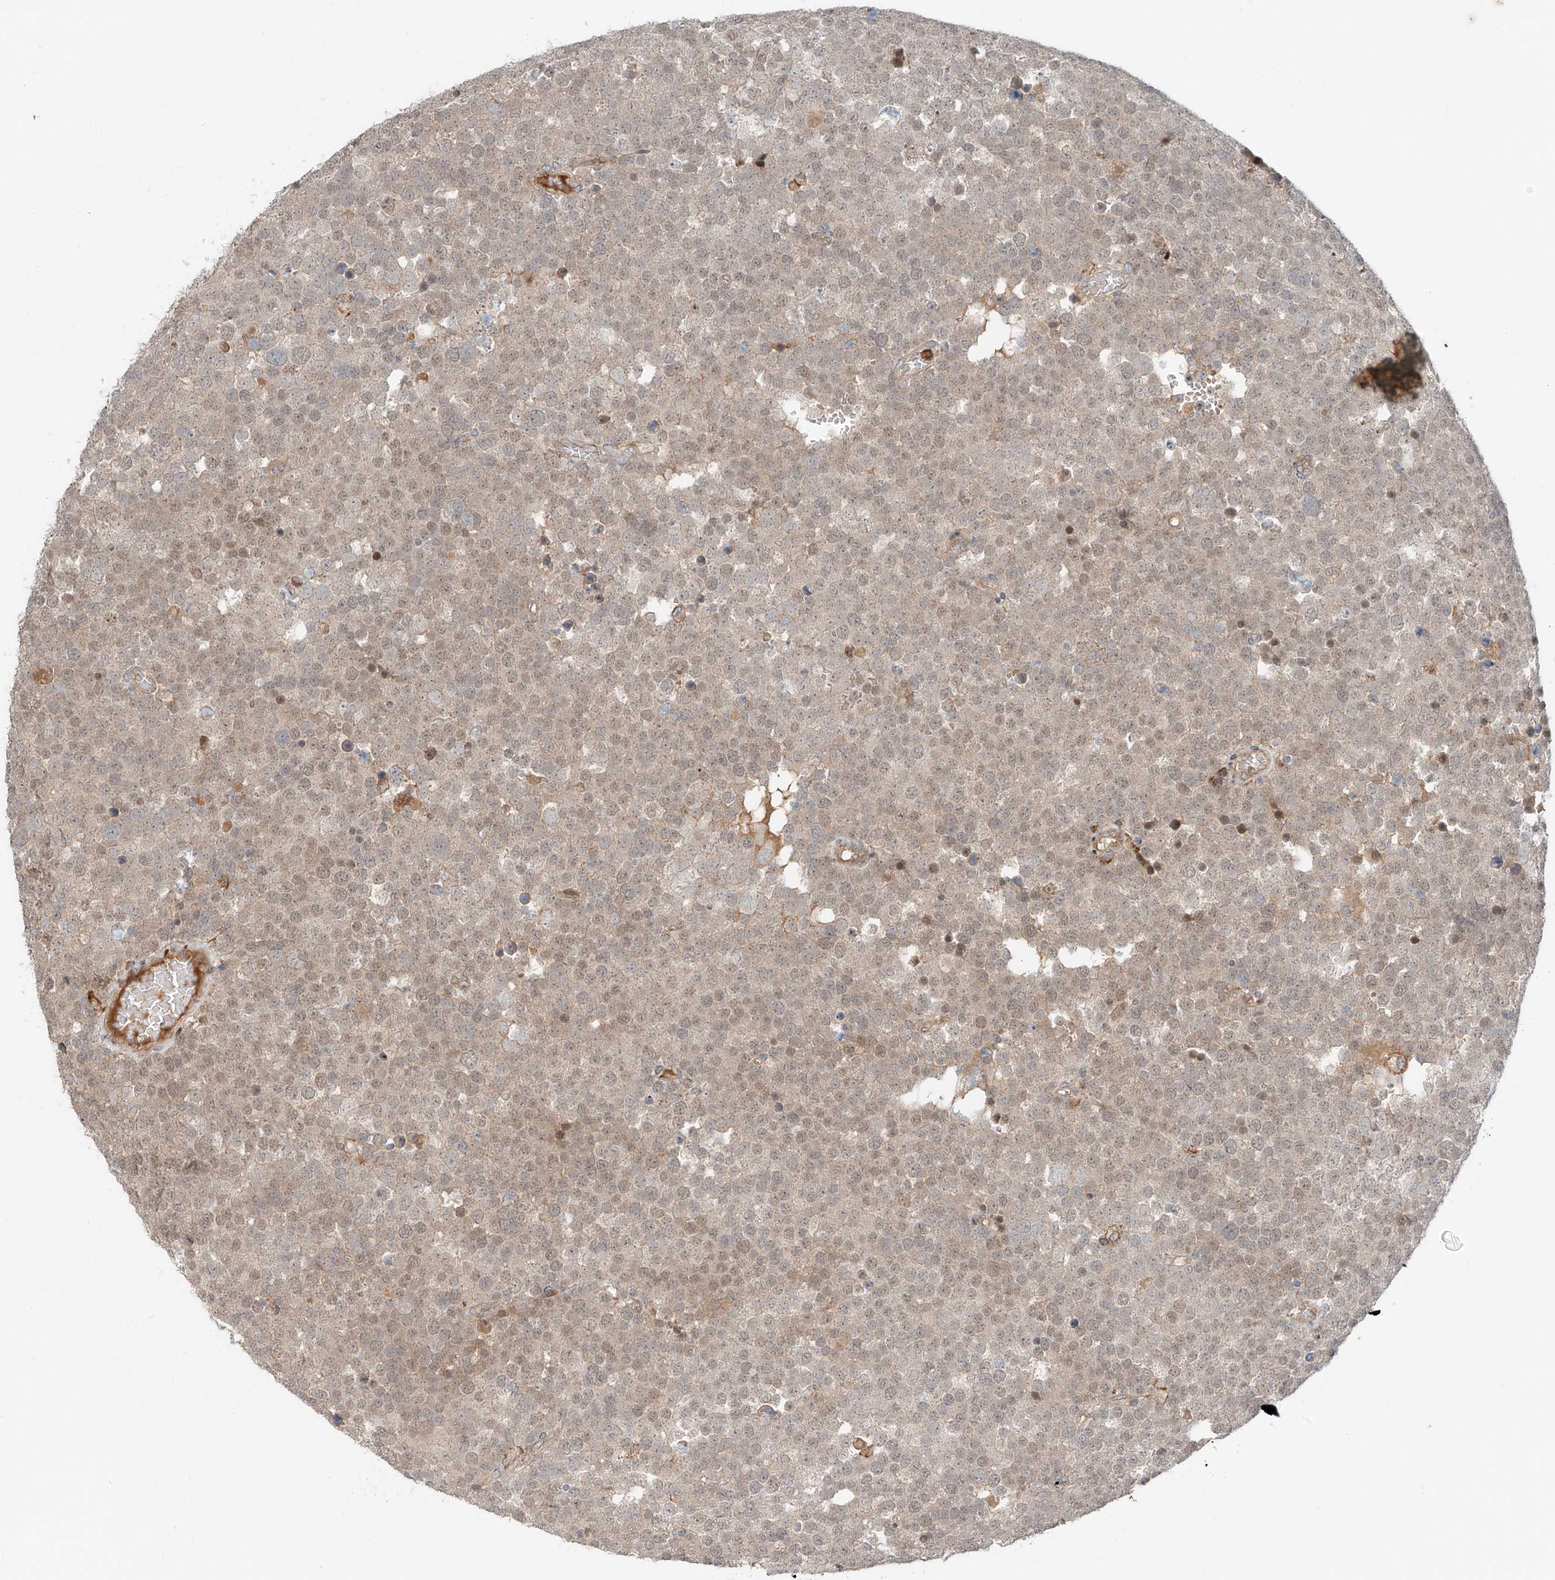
{"staining": {"intensity": "weak", "quantity": "25%-75%", "location": "cytoplasmic/membranous,nuclear"}, "tissue": "testis cancer", "cell_type": "Tumor cells", "image_type": "cancer", "snomed": [{"axis": "morphology", "description": "Seminoma, NOS"}, {"axis": "topography", "description": "Testis"}], "caption": "Brown immunohistochemical staining in testis seminoma exhibits weak cytoplasmic/membranous and nuclear expression in approximately 25%-75% of tumor cells.", "gene": "CEP162", "patient": {"sex": "male", "age": 71}}